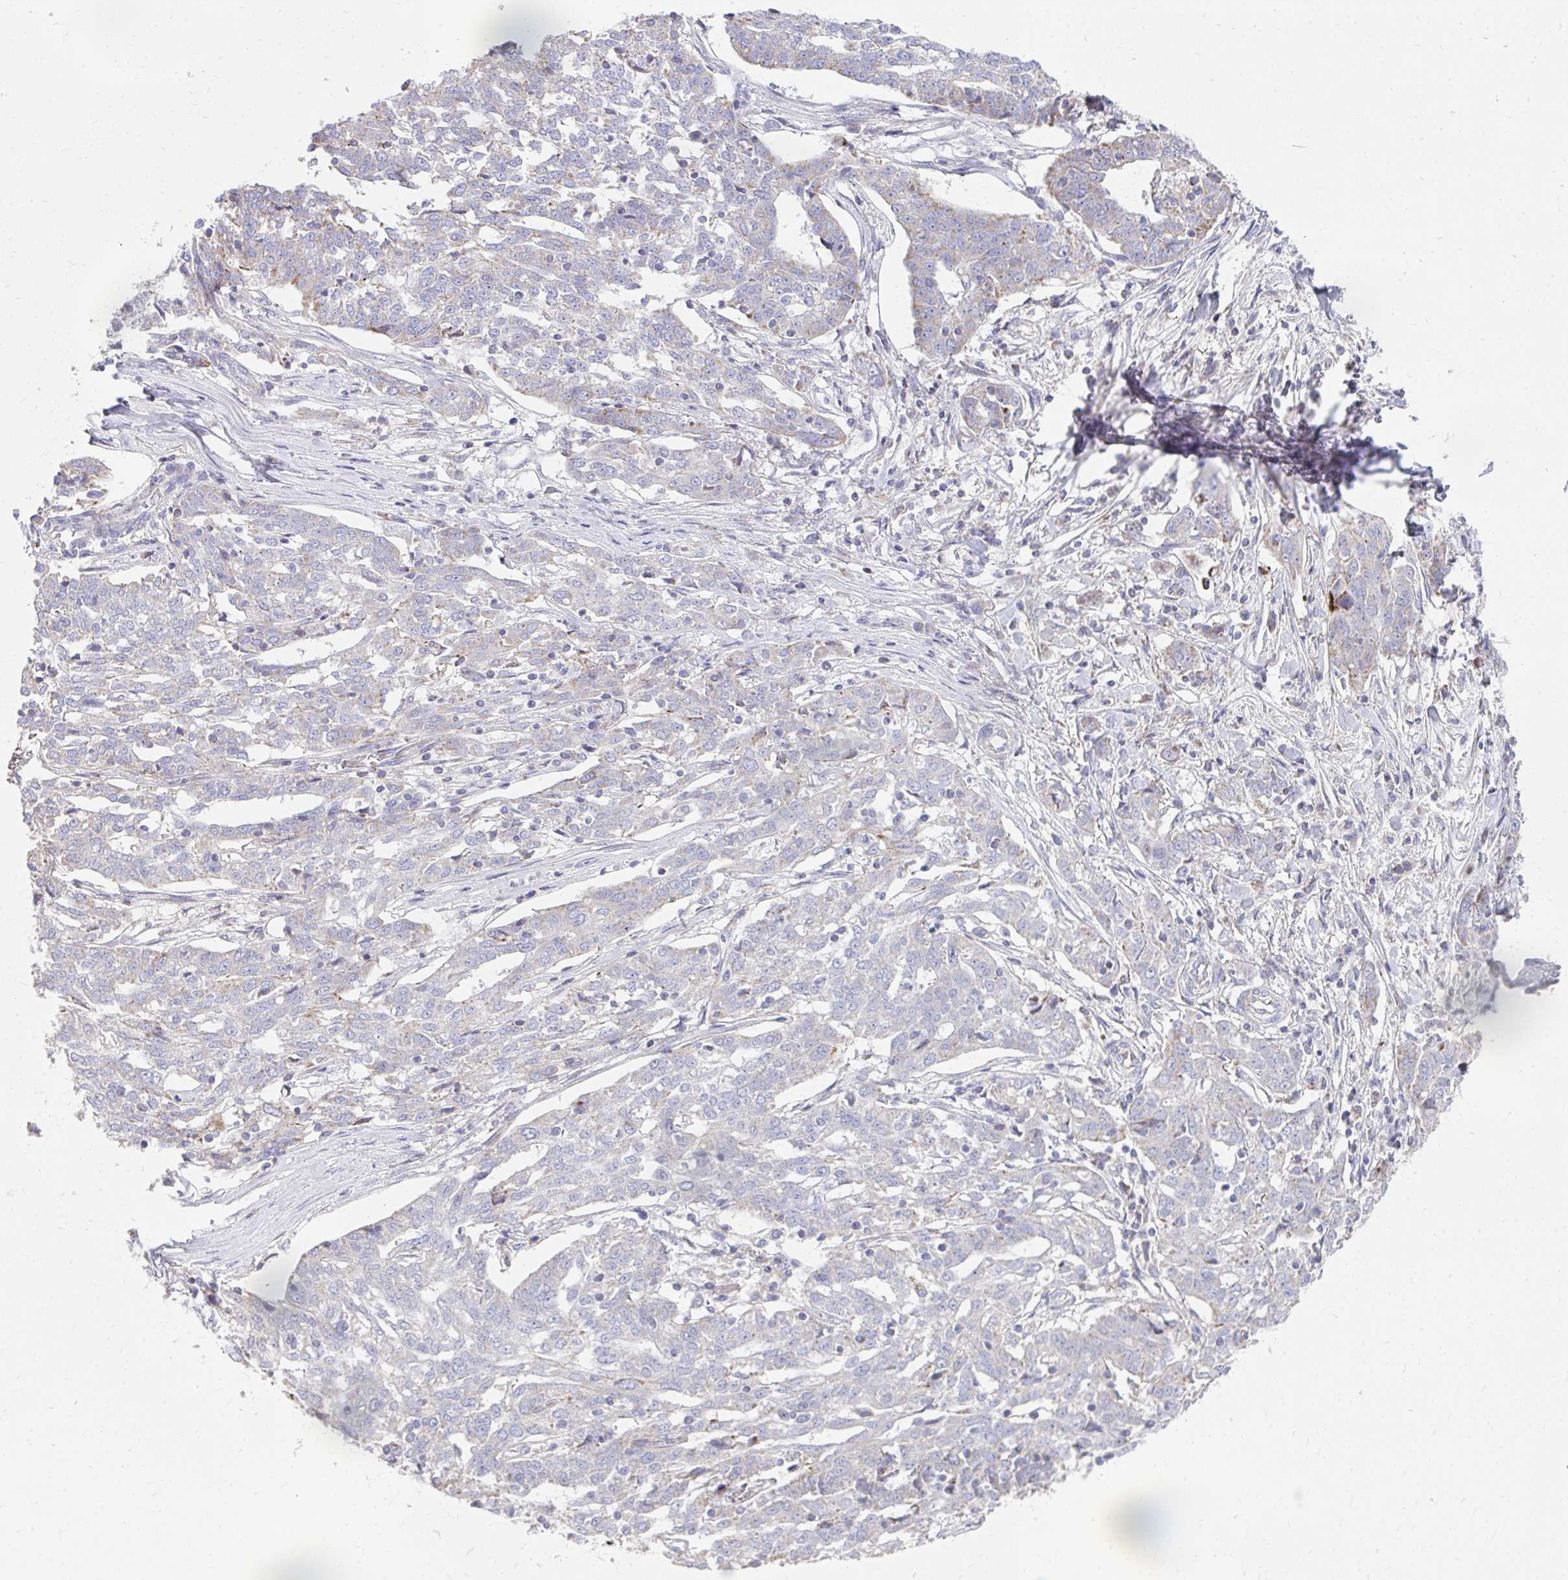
{"staining": {"intensity": "negative", "quantity": "none", "location": "none"}, "tissue": "ovarian cancer", "cell_type": "Tumor cells", "image_type": "cancer", "snomed": [{"axis": "morphology", "description": "Cystadenocarcinoma, serous, NOS"}, {"axis": "topography", "description": "Ovary"}], "caption": "This is a photomicrograph of immunohistochemistry (IHC) staining of ovarian cancer, which shows no expression in tumor cells.", "gene": "PRRG3", "patient": {"sex": "female", "age": 67}}